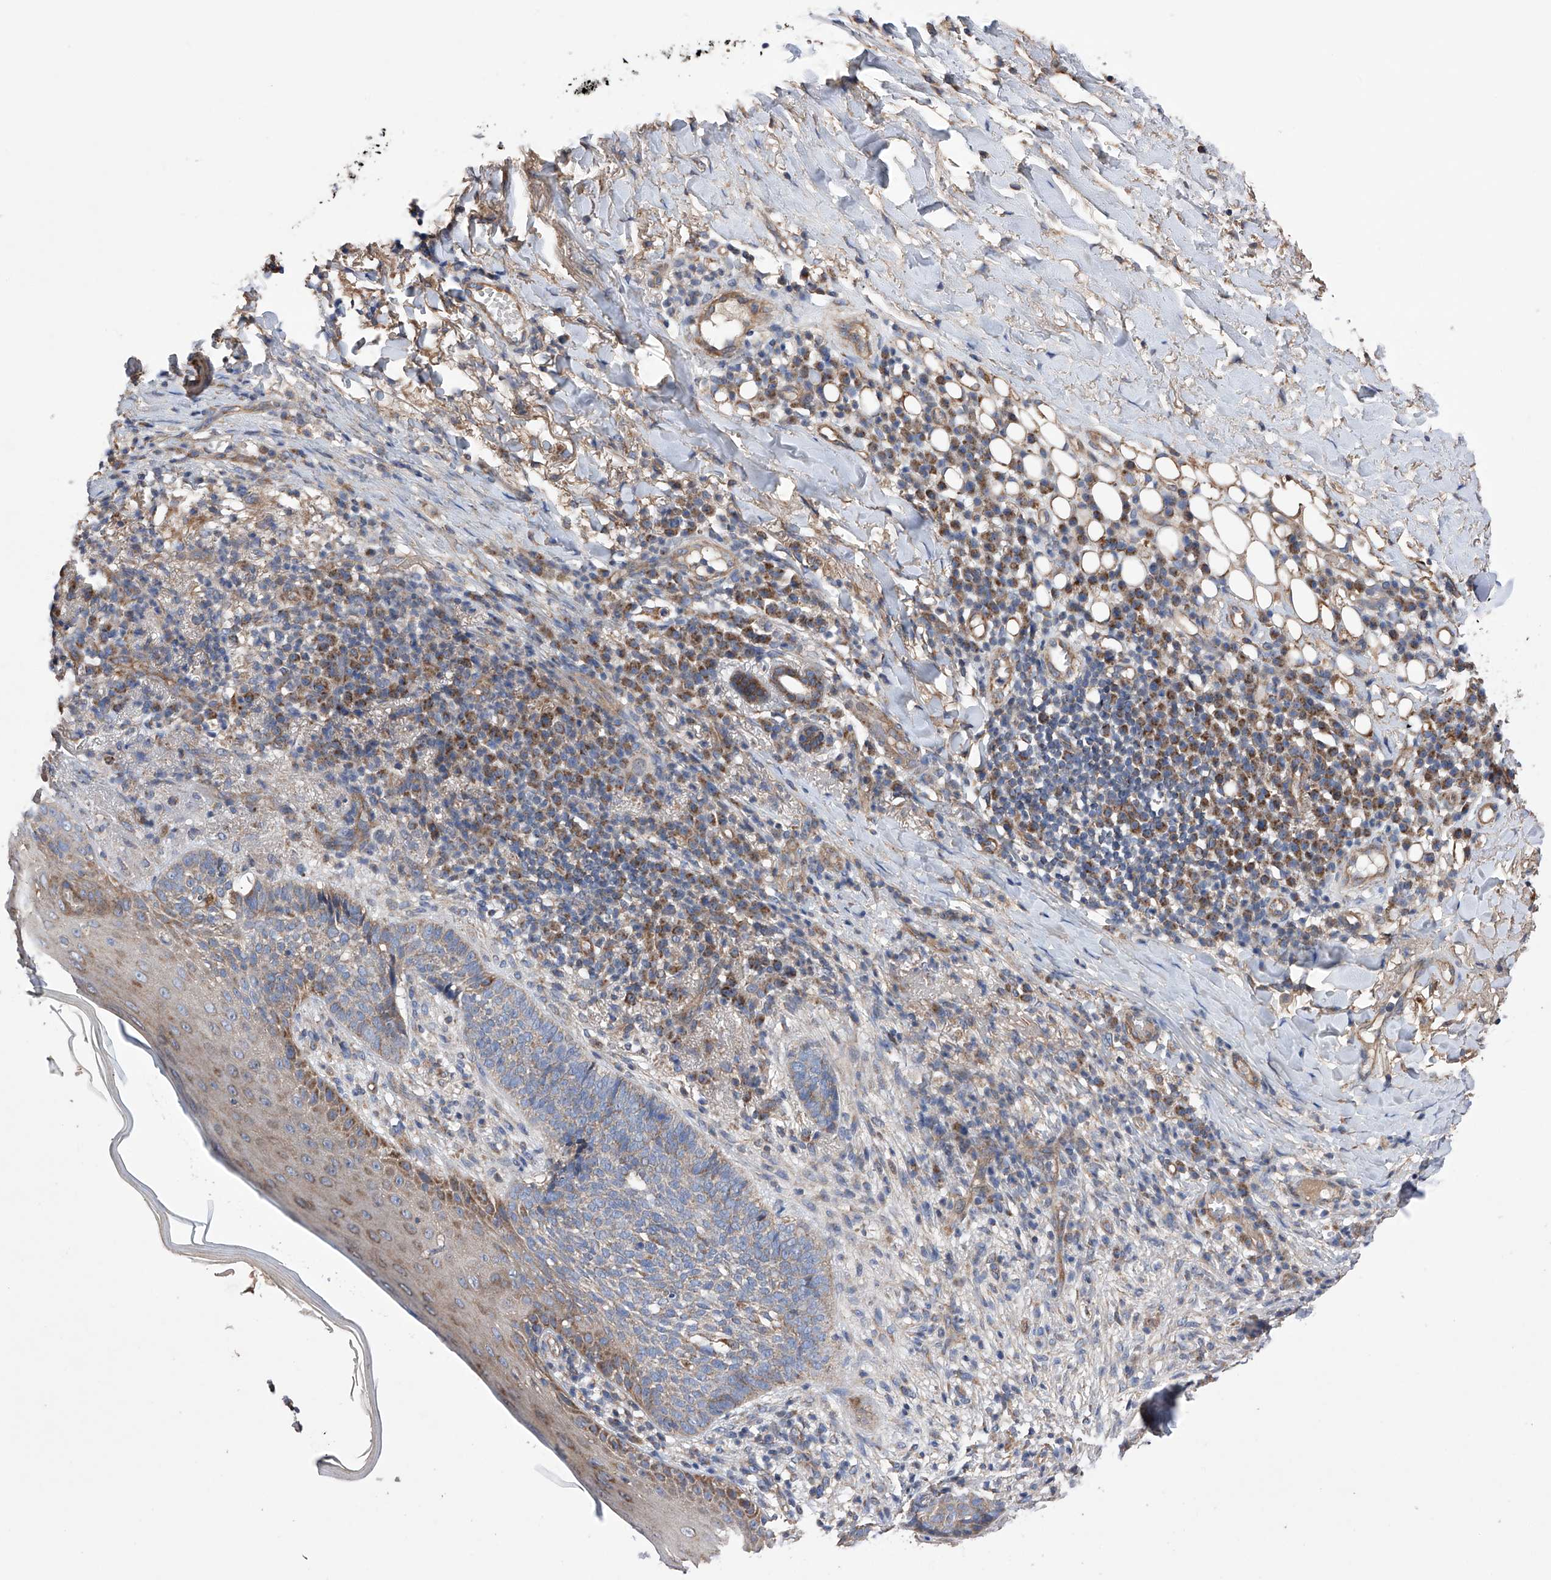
{"staining": {"intensity": "weak", "quantity": "25%-75%", "location": "cytoplasmic/membranous"}, "tissue": "skin cancer", "cell_type": "Tumor cells", "image_type": "cancer", "snomed": [{"axis": "morphology", "description": "Basal cell carcinoma"}, {"axis": "topography", "description": "Skin"}], "caption": "The immunohistochemical stain labels weak cytoplasmic/membranous expression in tumor cells of skin cancer tissue. The protein of interest is shown in brown color, while the nuclei are stained blue.", "gene": "EFCAB2", "patient": {"sex": "male", "age": 85}}